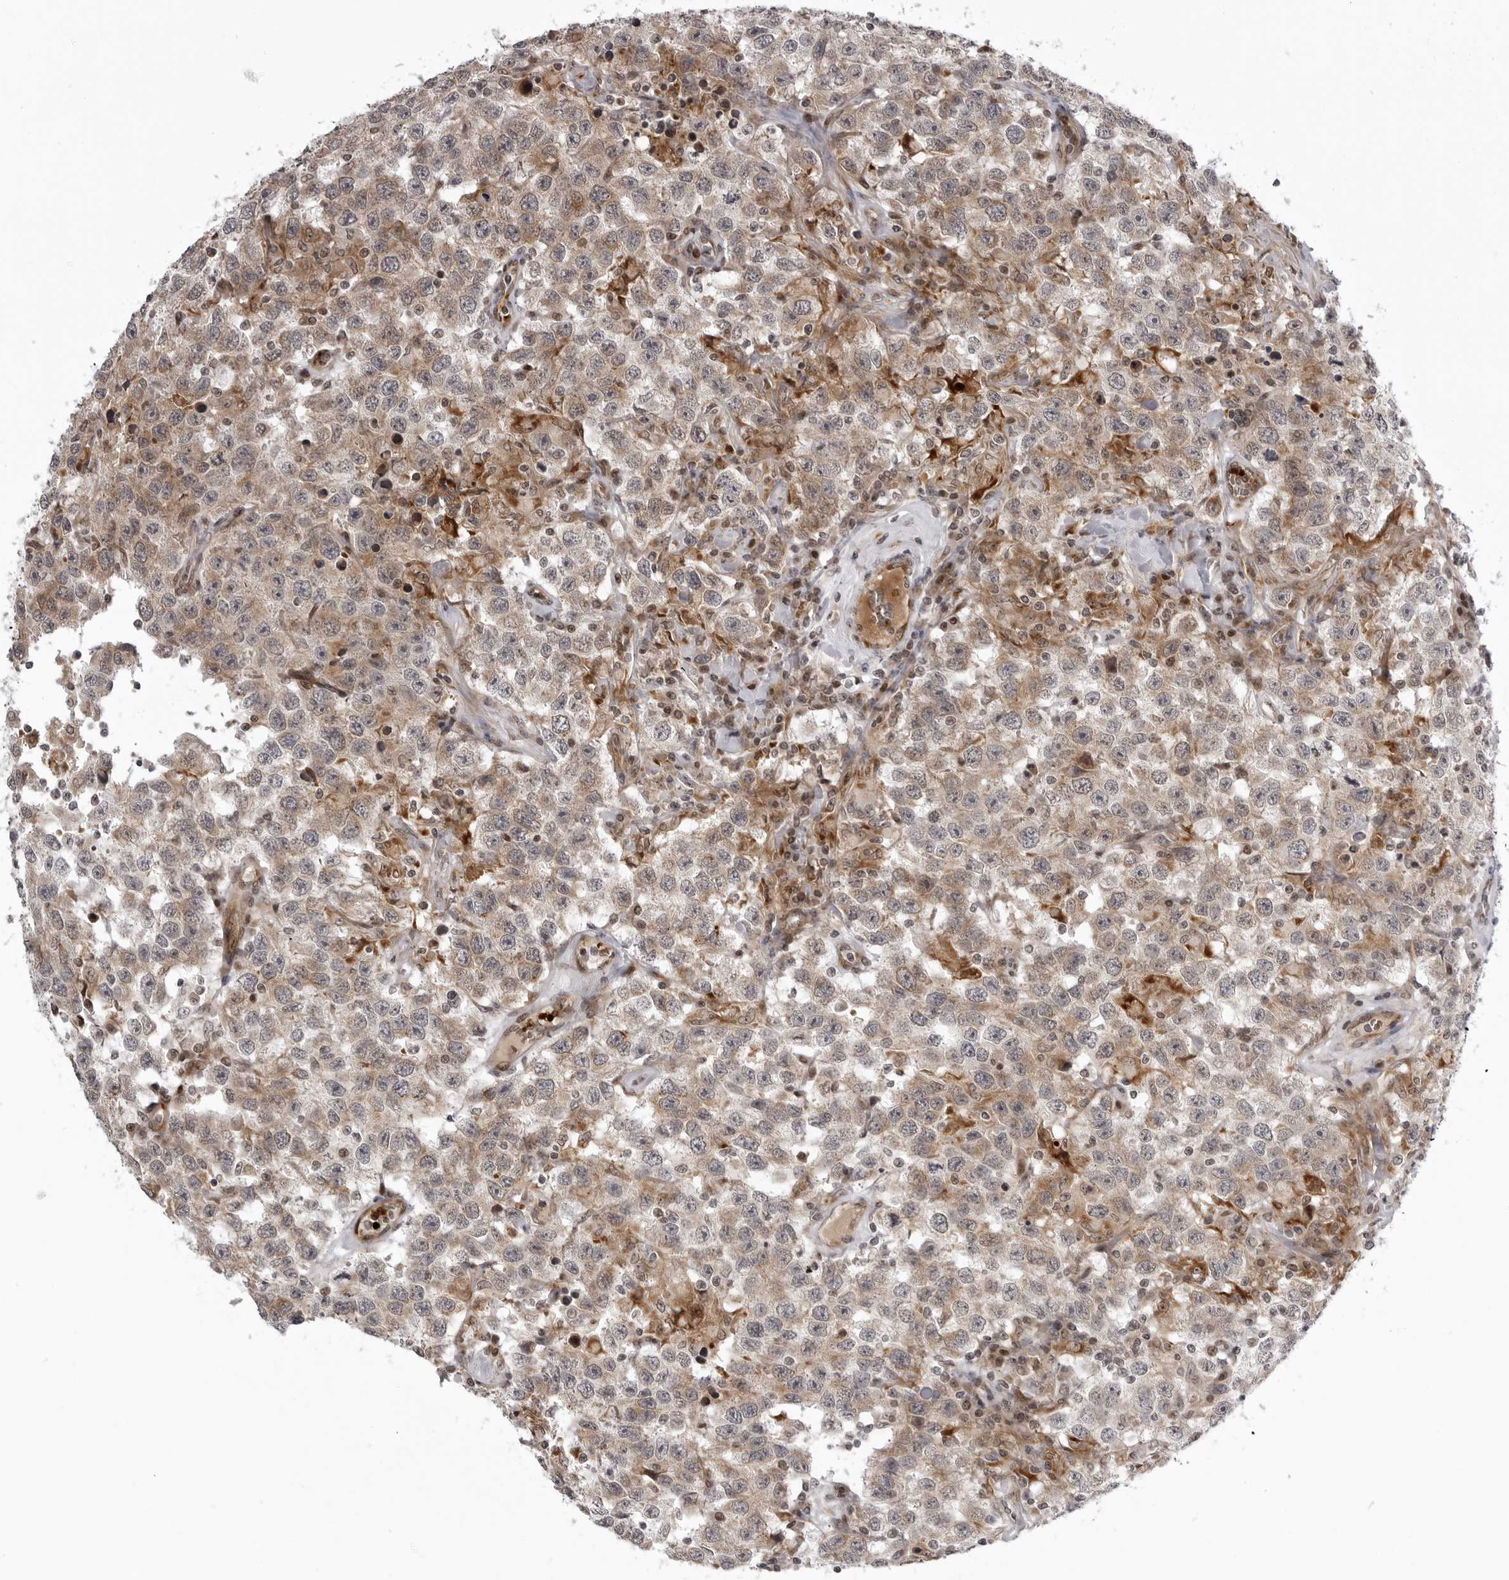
{"staining": {"intensity": "moderate", "quantity": ">75%", "location": "cytoplasmic/membranous"}, "tissue": "testis cancer", "cell_type": "Tumor cells", "image_type": "cancer", "snomed": [{"axis": "morphology", "description": "Seminoma, NOS"}, {"axis": "topography", "description": "Testis"}], "caption": "Human testis cancer stained with a protein marker displays moderate staining in tumor cells.", "gene": "THOP1", "patient": {"sex": "male", "age": 41}}